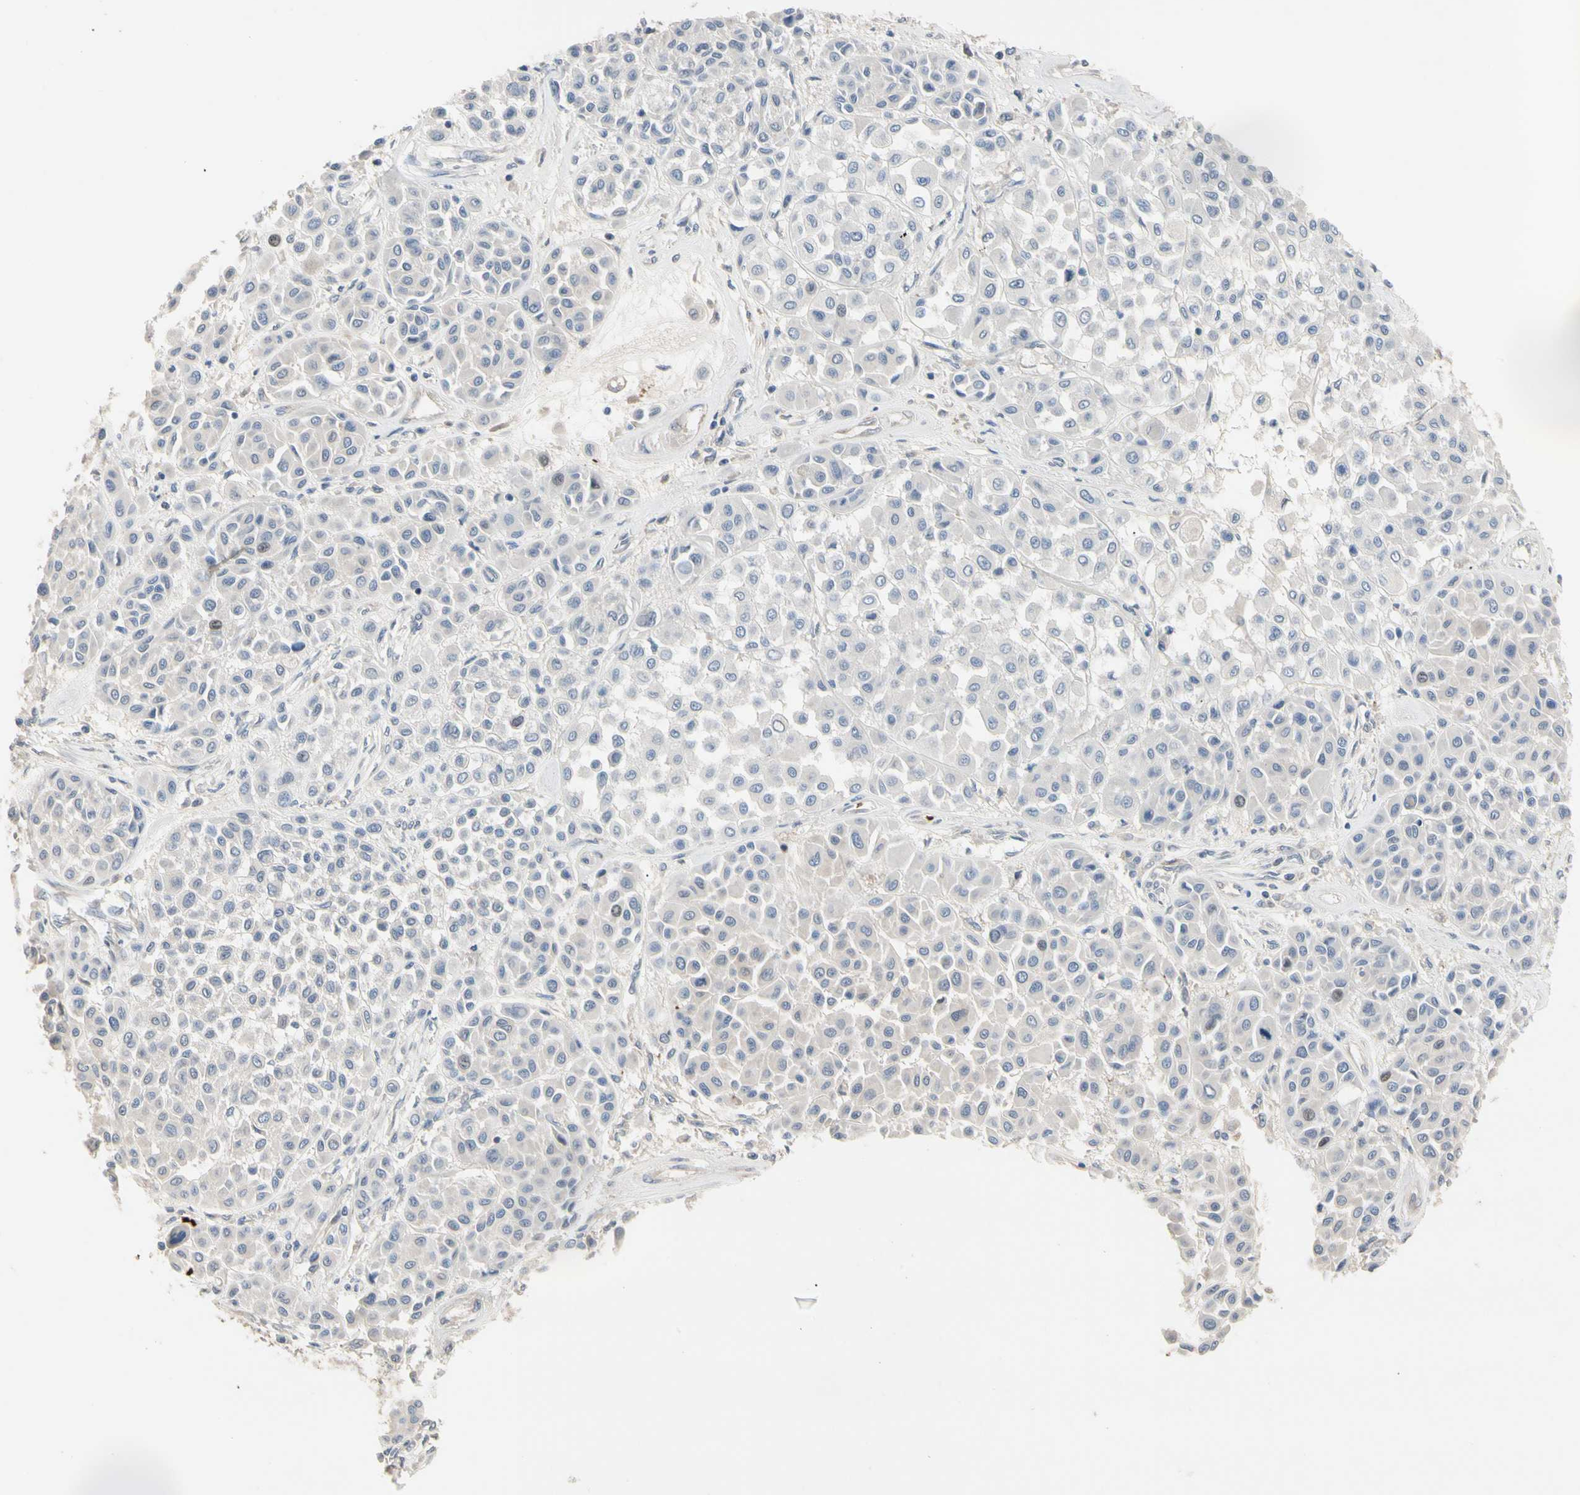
{"staining": {"intensity": "weak", "quantity": "<25%", "location": "cytoplasmic/membranous"}, "tissue": "melanoma", "cell_type": "Tumor cells", "image_type": "cancer", "snomed": [{"axis": "morphology", "description": "Malignant melanoma, Metastatic site"}, {"axis": "topography", "description": "Soft tissue"}], "caption": "Immunohistochemical staining of malignant melanoma (metastatic site) shows no significant positivity in tumor cells.", "gene": "HMGCR", "patient": {"sex": "male", "age": 41}}